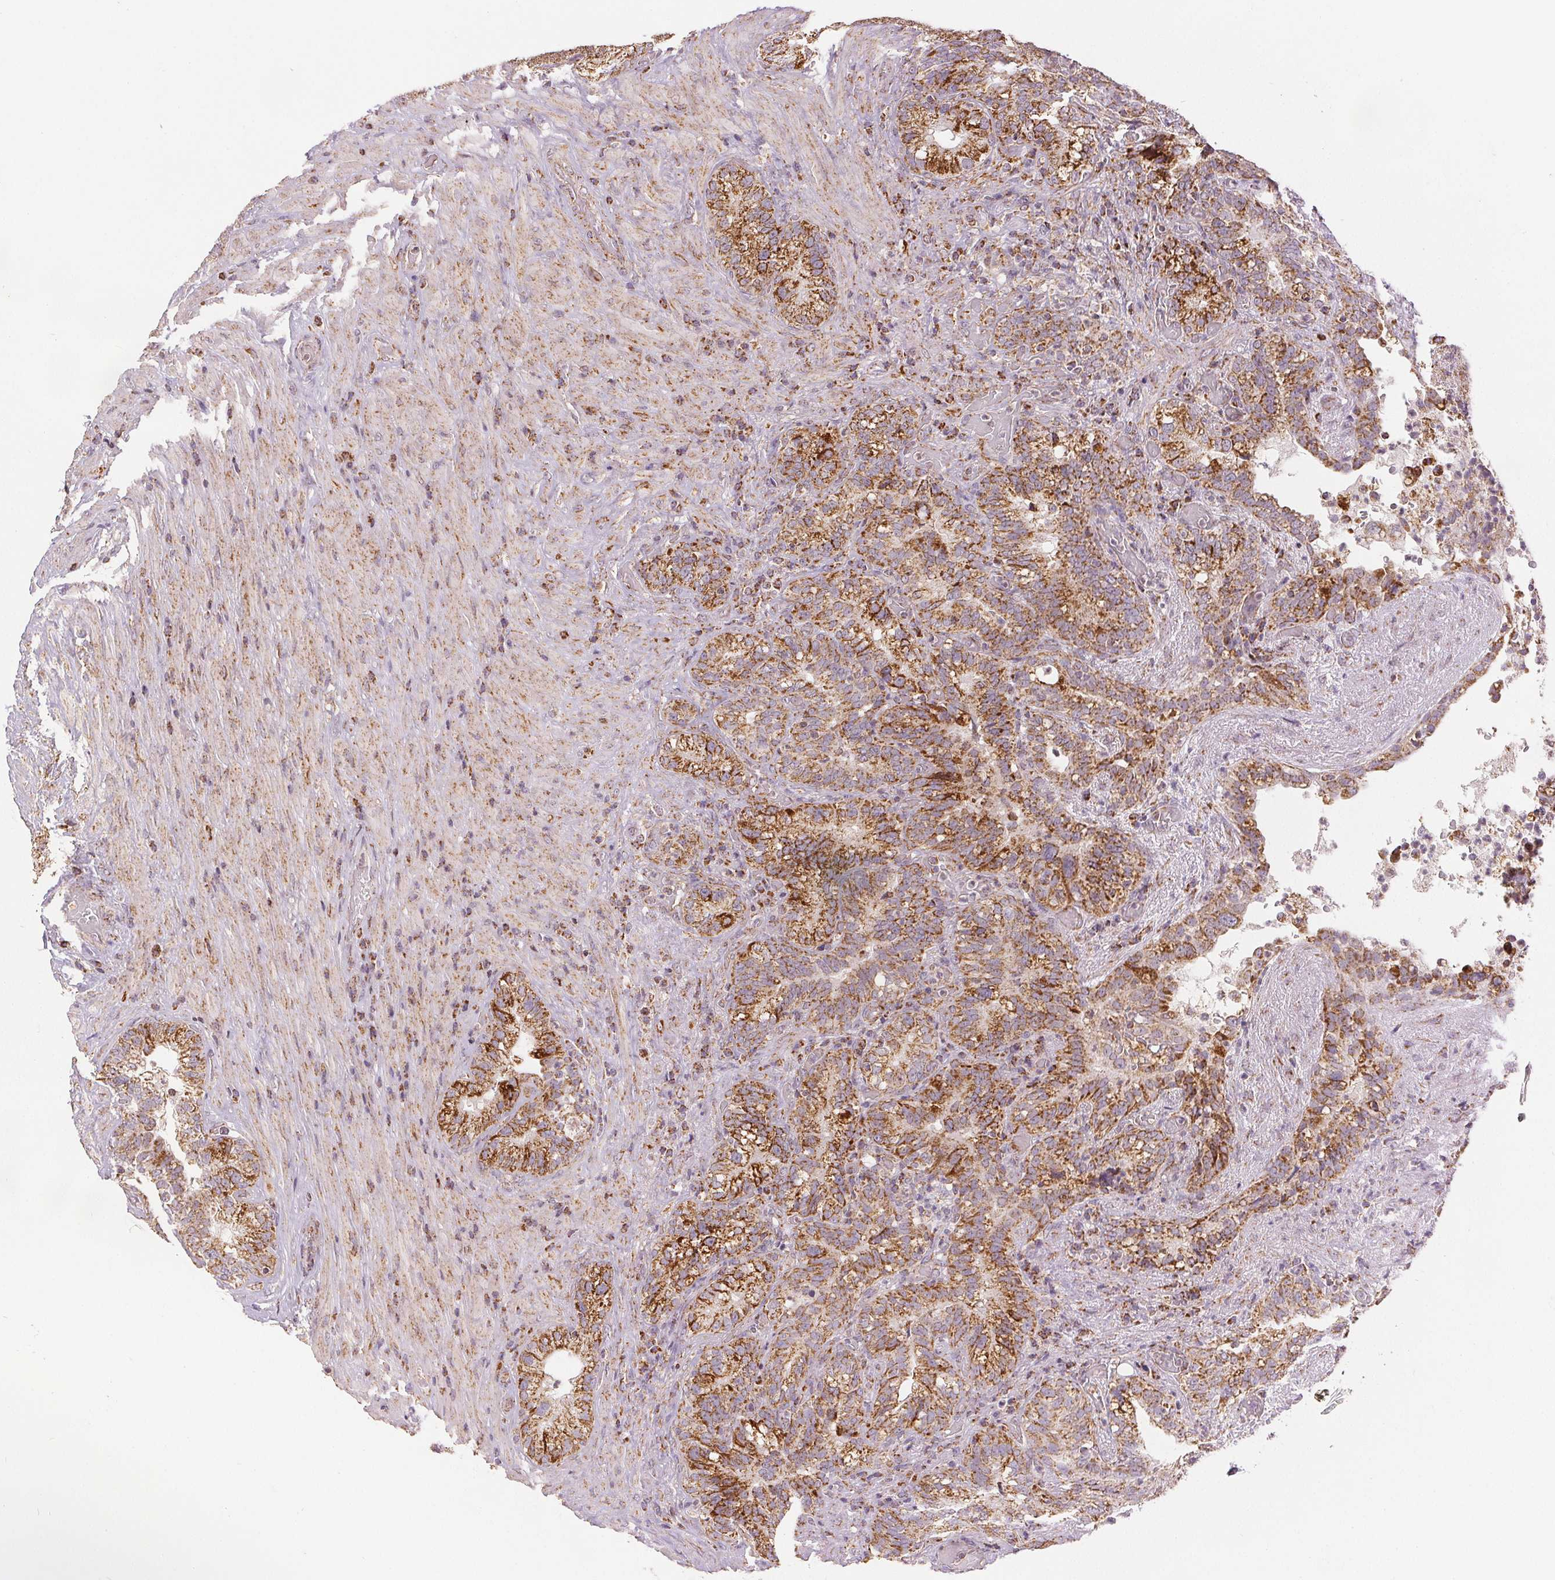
{"staining": {"intensity": "strong", "quantity": ">75%", "location": "cytoplasmic/membranous"}, "tissue": "seminal vesicle", "cell_type": "Glandular cells", "image_type": "normal", "snomed": [{"axis": "morphology", "description": "Normal tissue, NOS"}, {"axis": "topography", "description": "Seminal veicle"}], "caption": "High-magnification brightfield microscopy of normal seminal vesicle stained with DAB (brown) and counterstained with hematoxylin (blue). glandular cells exhibit strong cytoplasmic/membranous expression is present in about>75% of cells.", "gene": "SDHB", "patient": {"sex": "male", "age": 68}}